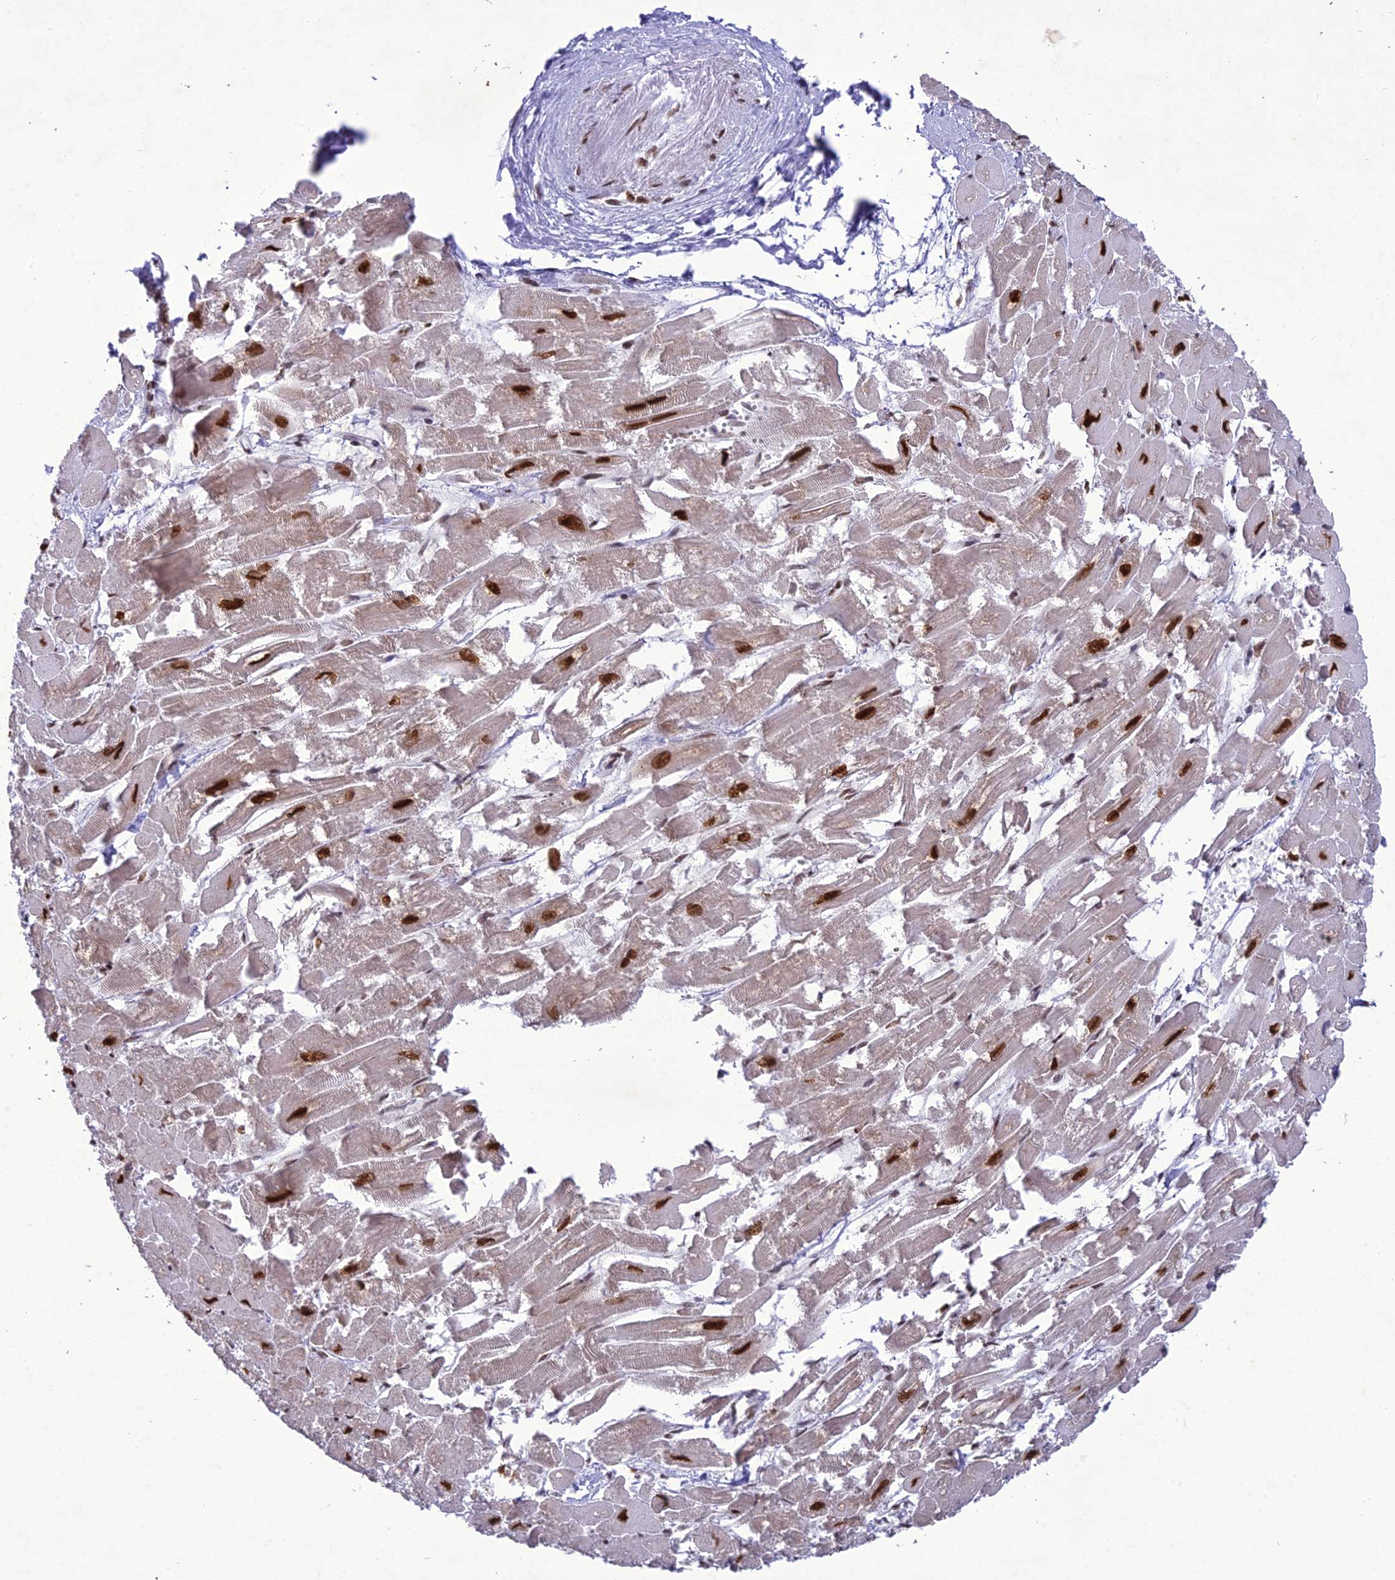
{"staining": {"intensity": "strong", "quantity": "25%-75%", "location": "nuclear"}, "tissue": "heart muscle", "cell_type": "Cardiomyocytes", "image_type": "normal", "snomed": [{"axis": "morphology", "description": "Normal tissue, NOS"}, {"axis": "topography", "description": "Heart"}], "caption": "Heart muscle was stained to show a protein in brown. There is high levels of strong nuclear positivity in approximately 25%-75% of cardiomyocytes. (IHC, brightfield microscopy, high magnification).", "gene": "DDX1", "patient": {"sex": "male", "age": 54}}